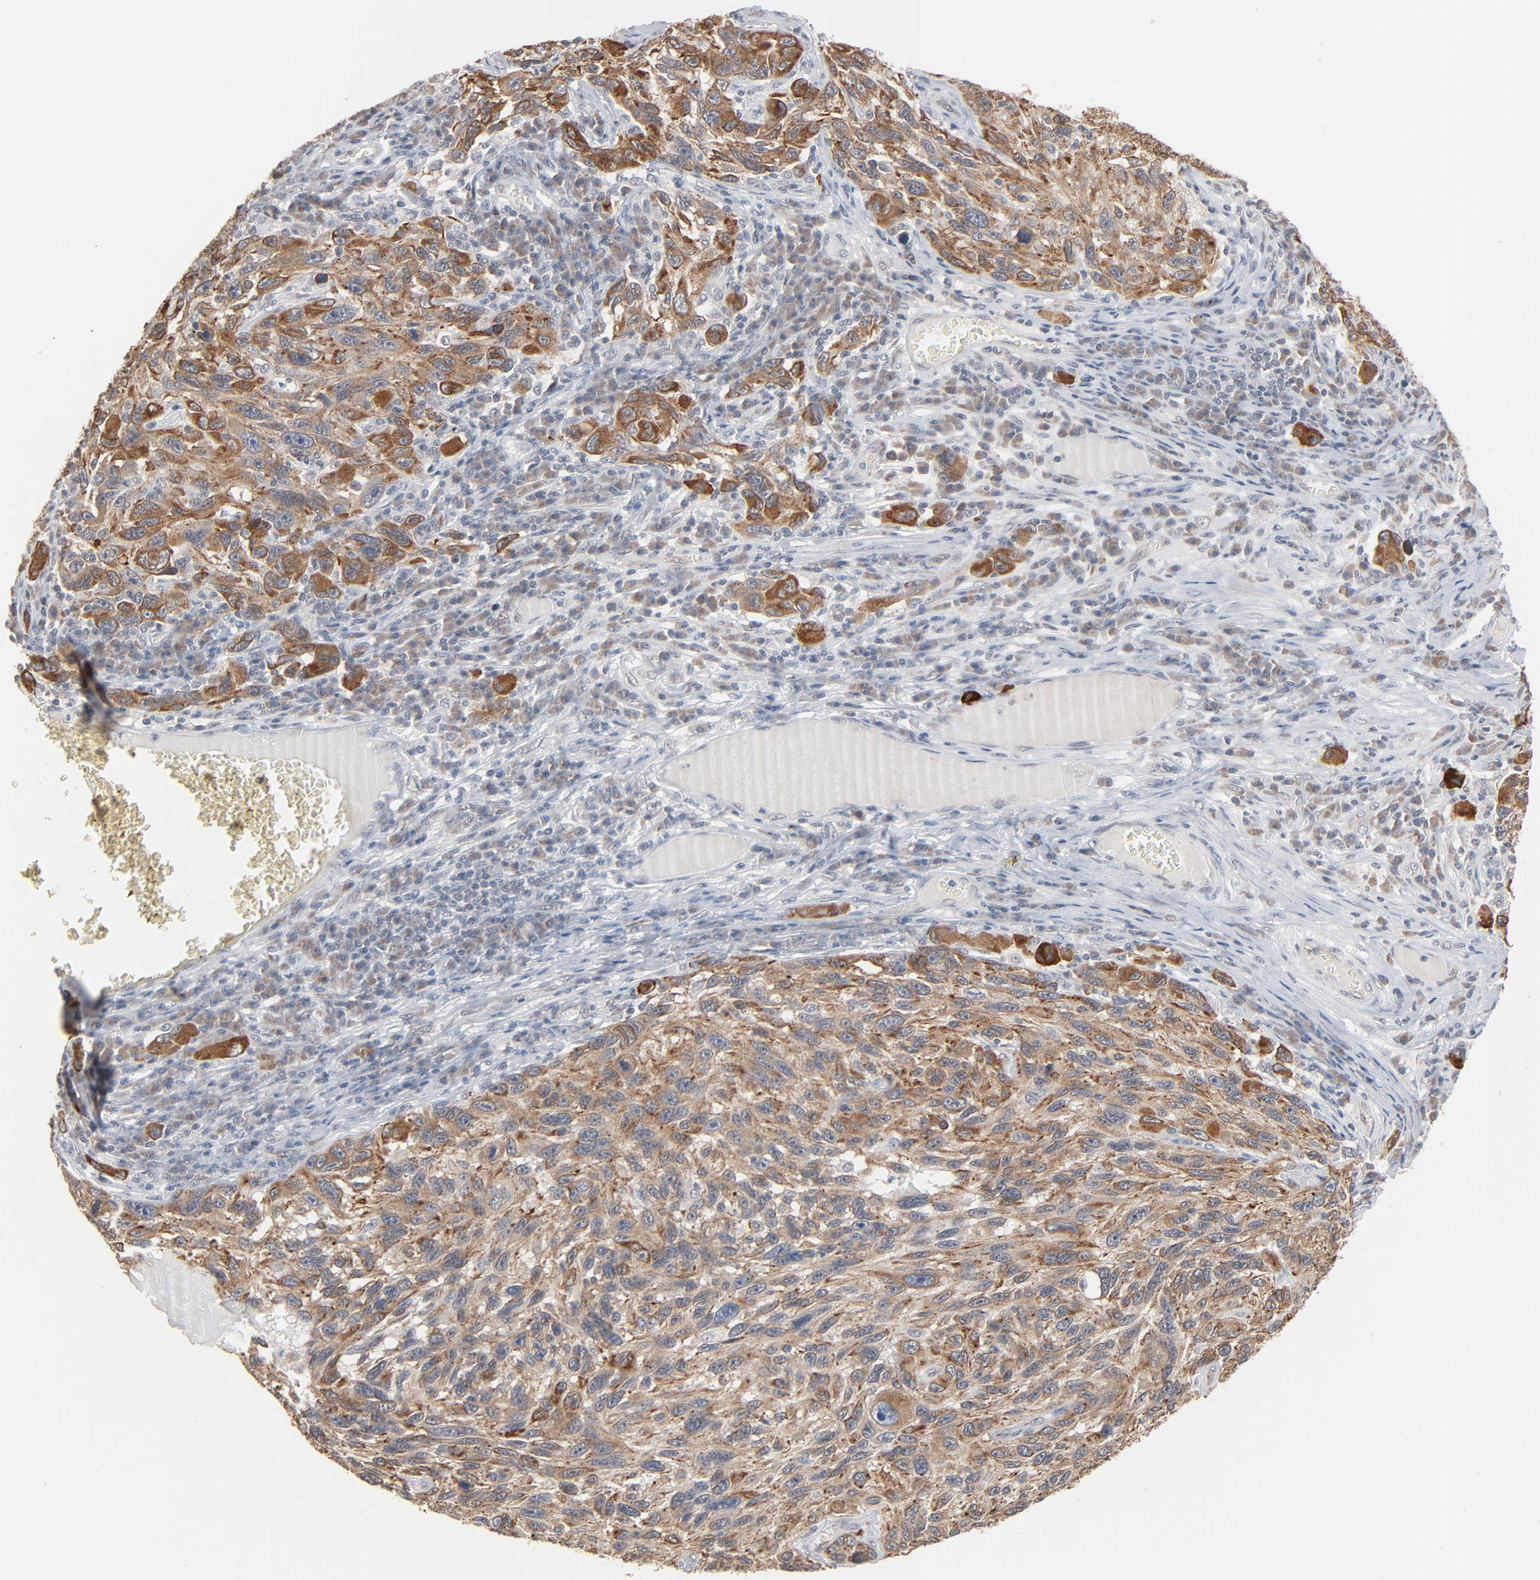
{"staining": {"intensity": "moderate", "quantity": ">75%", "location": "cytoplasmic/membranous"}, "tissue": "melanoma", "cell_type": "Tumor cells", "image_type": "cancer", "snomed": [{"axis": "morphology", "description": "Malignant melanoma, NOS"}, {"axis": "topography", "description": "Skin"}], "caption": "Melanoma stained with DAB (3,3'-diaminobenzidine) IHC demonstrates medium levels of moderate cytoplasmic/membranous expression in approximately >75% of tumor cells.", "gene": "ITPR3", "patient": {"sex": "male", "age": 53}}